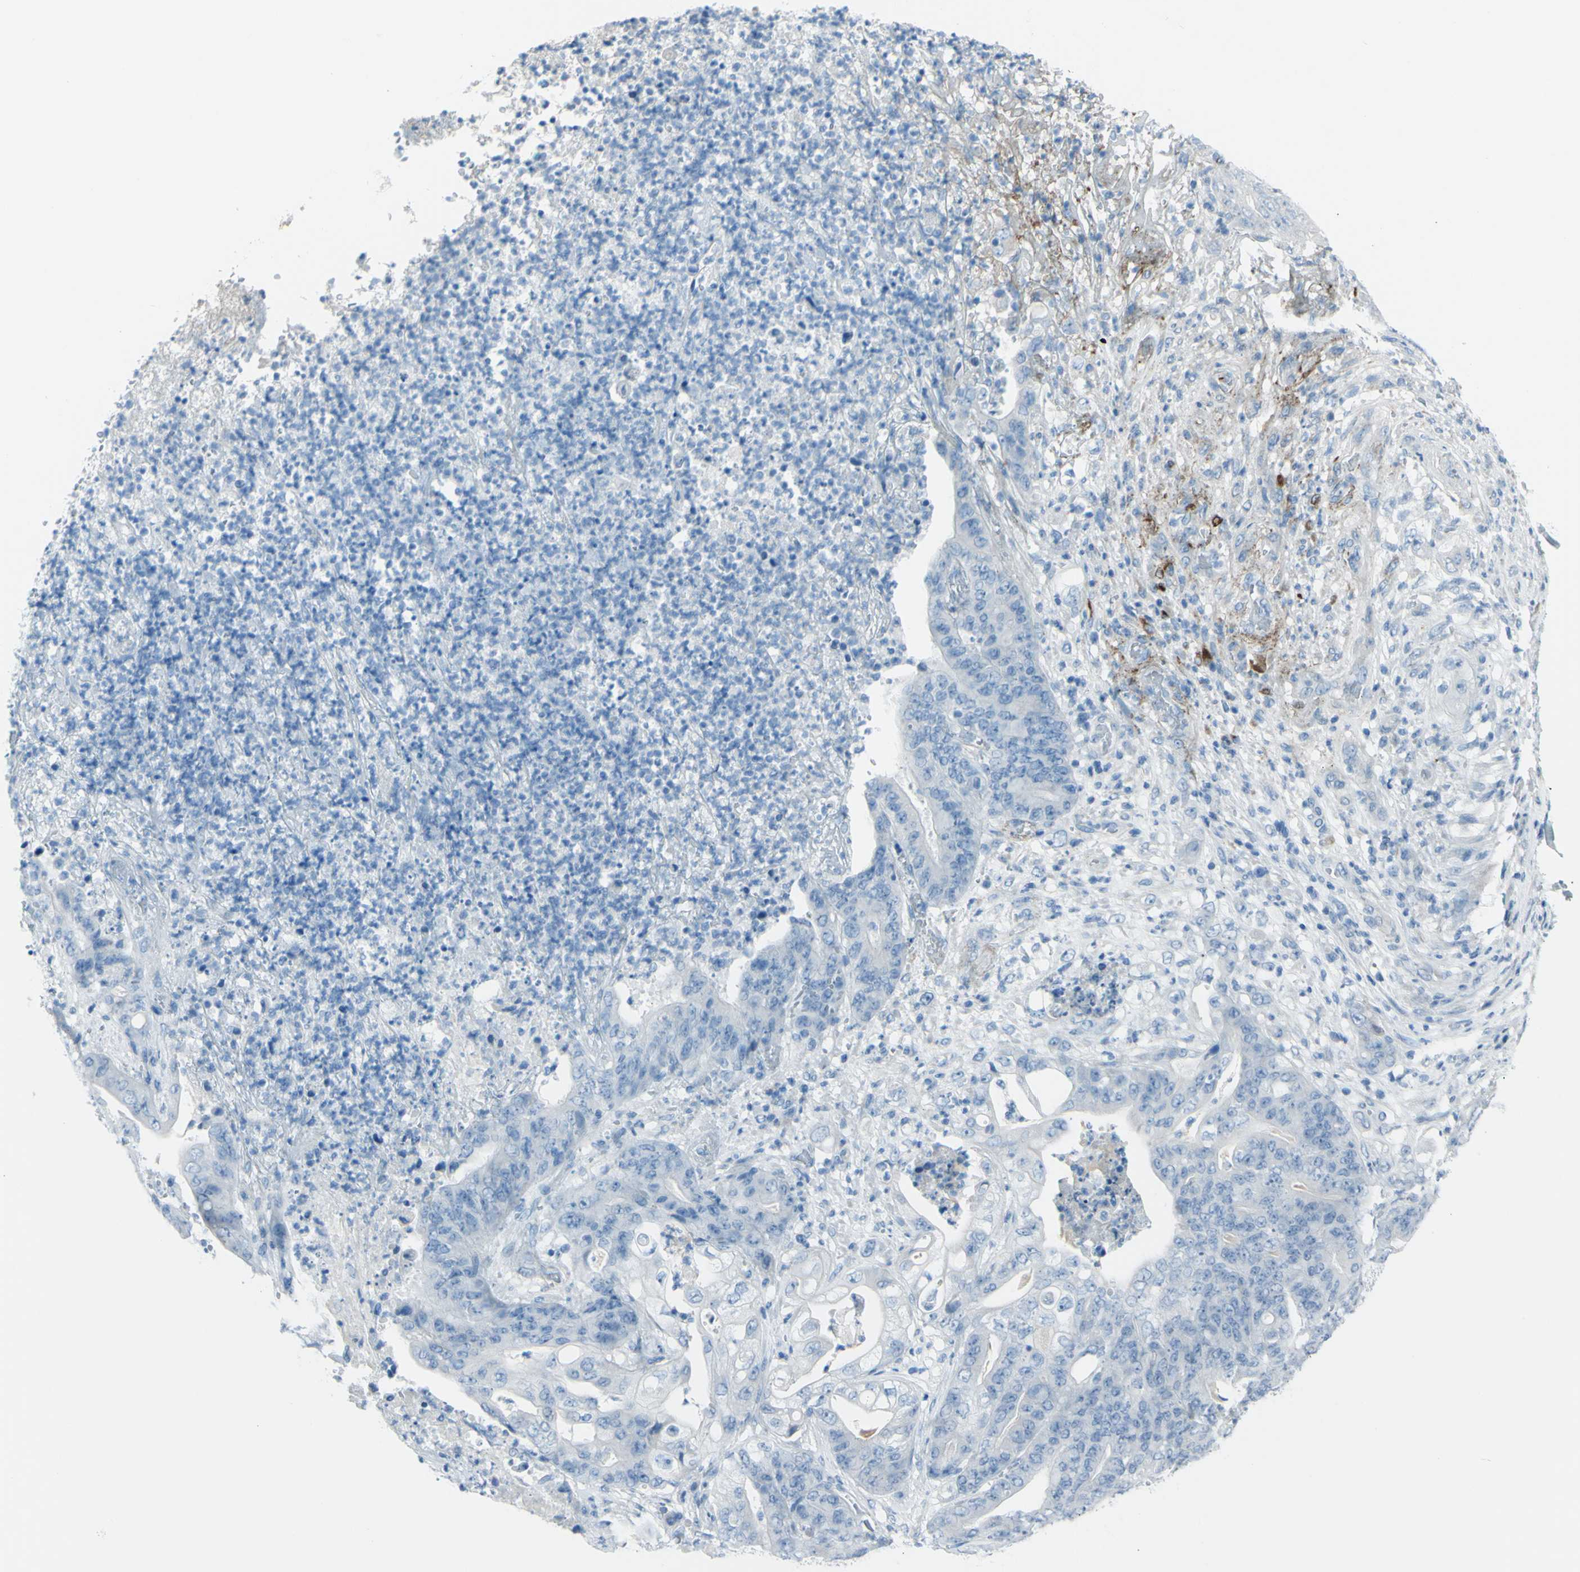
{"staining": {"intensity": "negative", "quantity": "none", "location": "none"}, "tissue": "stomach cancer", "cell_type": "Tumor cells", "image_type": "cancer", "snomed": [{"axis": "morphology", "description": "Adenocarcinoma, NOS"}, {"axis": "topography", "description": "Stomach"}], "caption": "Immunohistochemical staining of stomach cancer demonstrates no significant staining in tumor cells.", "gene": "TFPI2", "patient": {"sex": "female", "age": 73}}